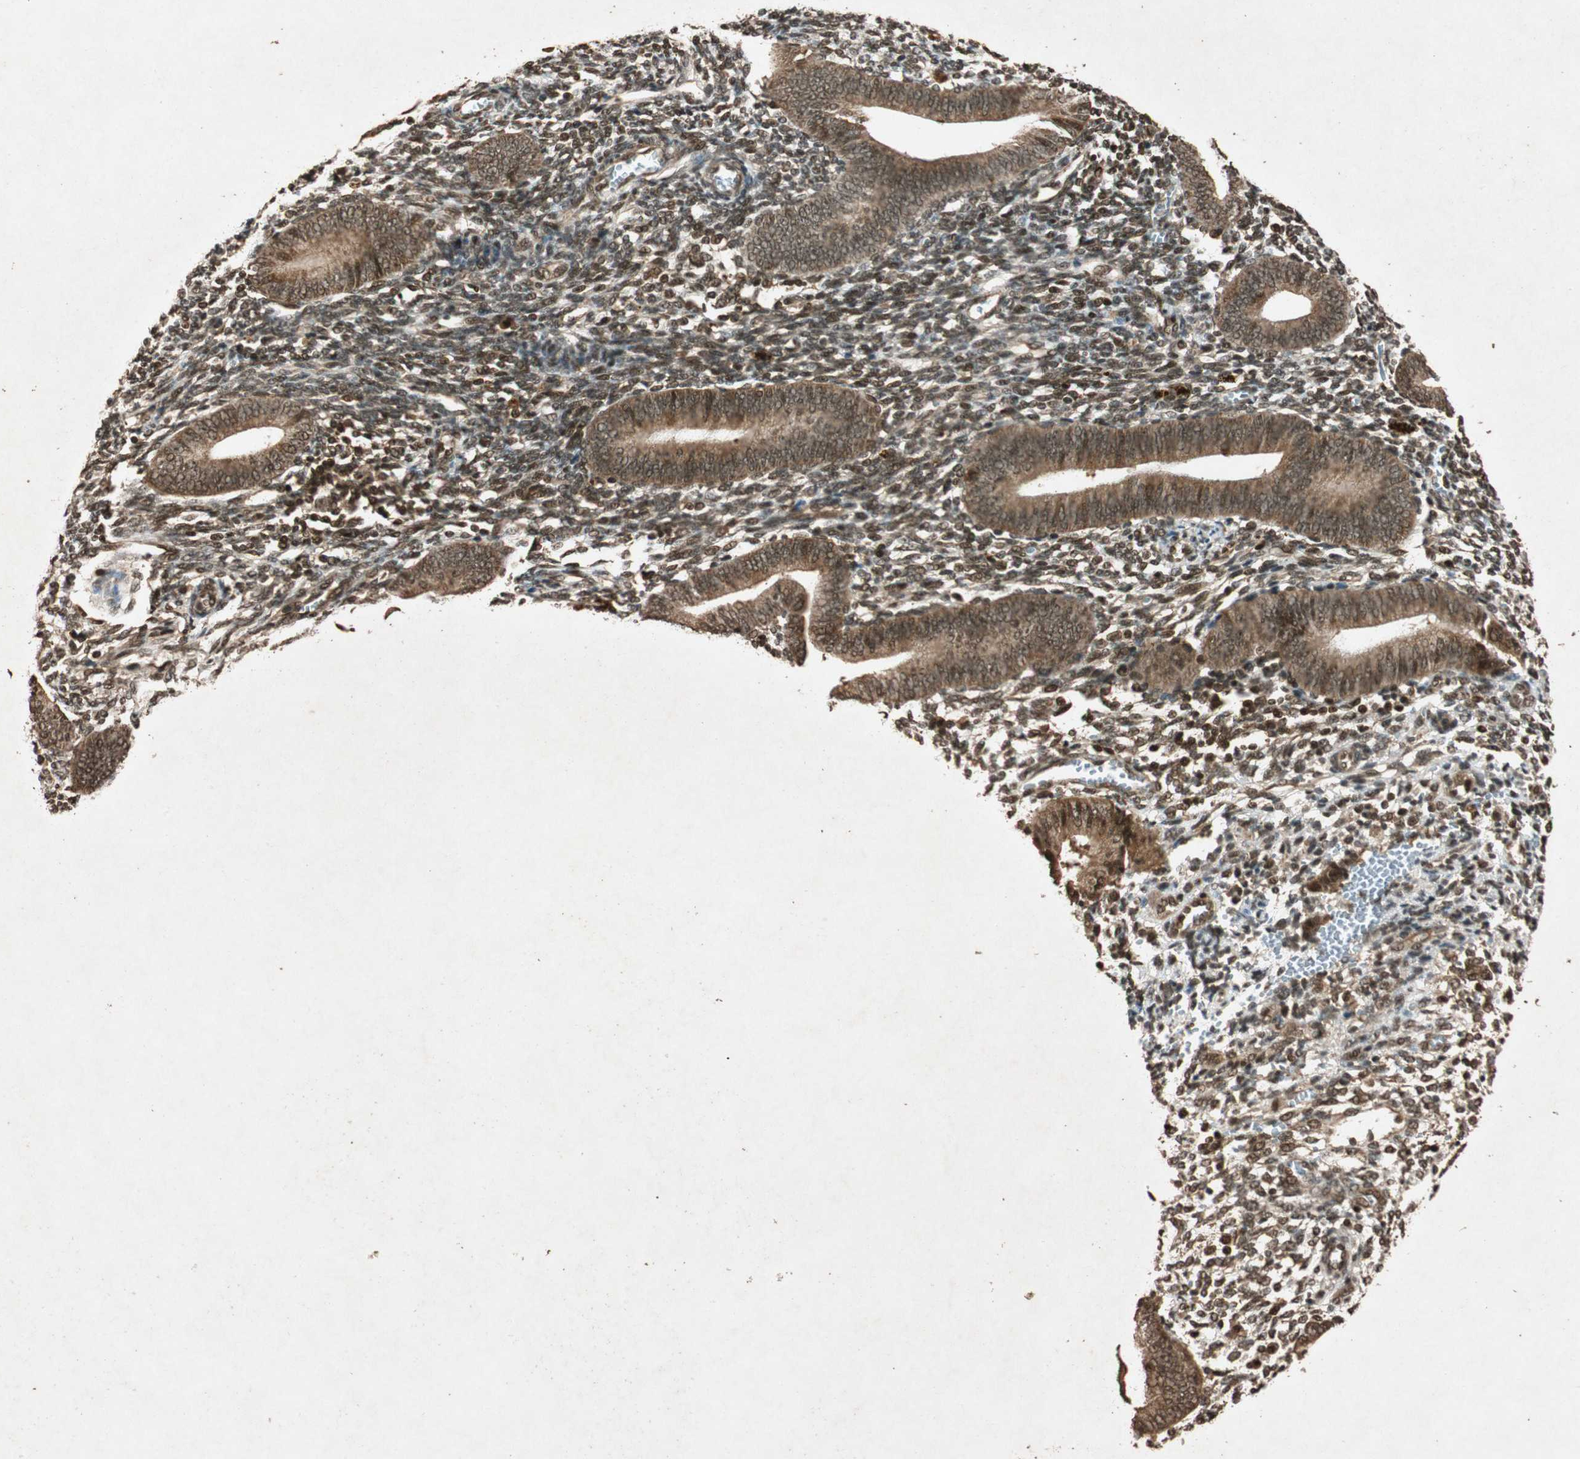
{"staining": {"intensity": "moderate", "quantity": ">75%", "location": "nuclear"}, "tissue": "endometrium", "cell_type": "Cells in endometrial stroma", "image_type": "normal", "snomed": [{"axis": "morphology", "description": "Normal tissue, NOS"}, {"axis": "topography", "description": "Uterus"}, {"axis": "topography", "description": "Endometrium"}], "caption": "A photomicrograph showing moderate nuclear positivity in about >75% of cells in endometrial stroma in unremarkable endometrium, as visualized by brown immunohistochemical staining.", "gene": "ALKBH5", "patient": {"sex": "female", "age": 33}}